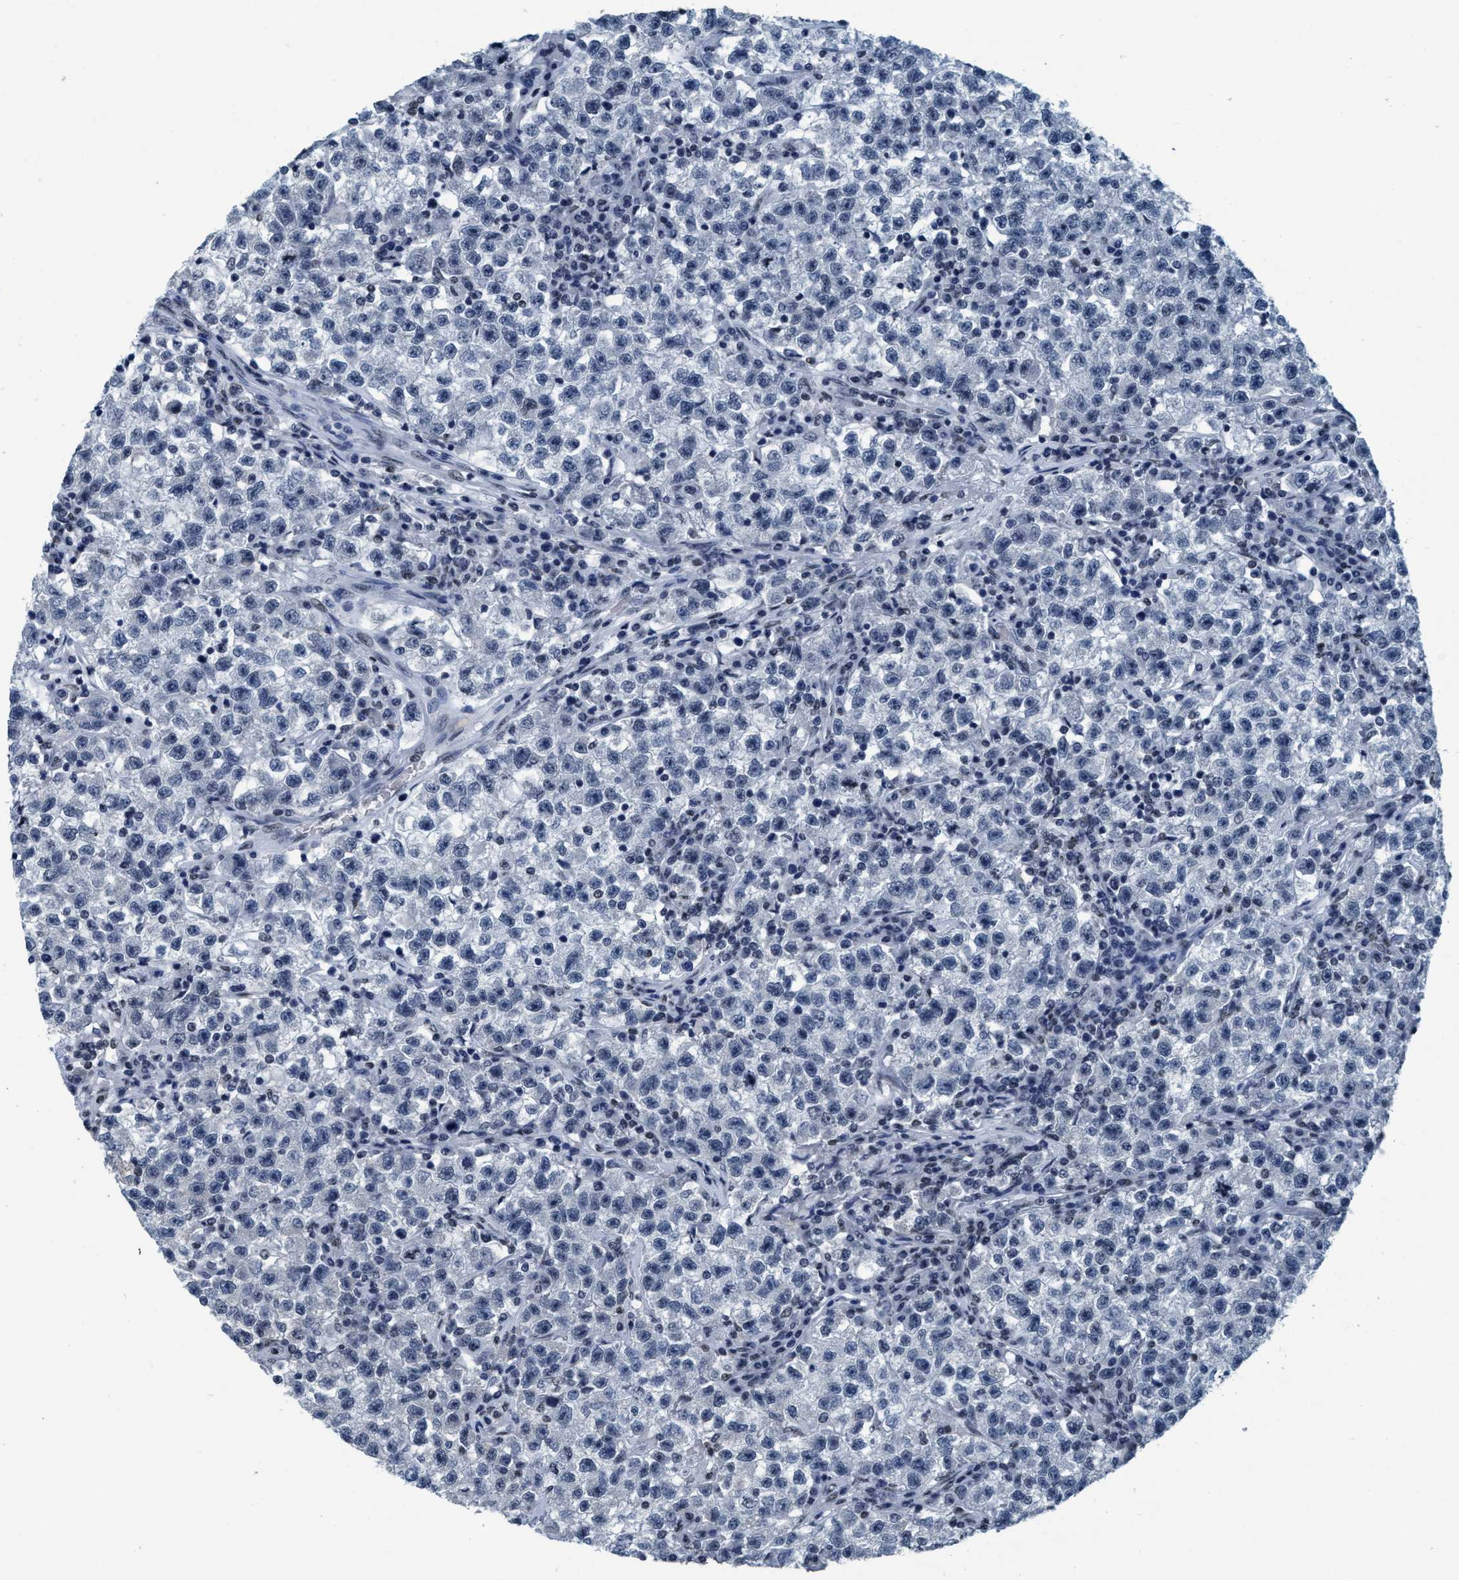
{"staining": {"intensity": "negative", "quantity": "none", "location": "none"}, "tissue": "testis cancer", "cell_type": "Tumor cells", "image_type": "cancer", "snomed": [{"axis": "morphology", "description": "Seminoma, NOS"}, {"axis": "topography", "description": "Testis"}], "caption": "A high-resolution photomicrograph shows immunohistochemistry (IHC) staining of testis cancer, which displays no significant expression in tumor cells.", "gene": "CCNE2", "patient": {"sex": "male", "age": 22}}